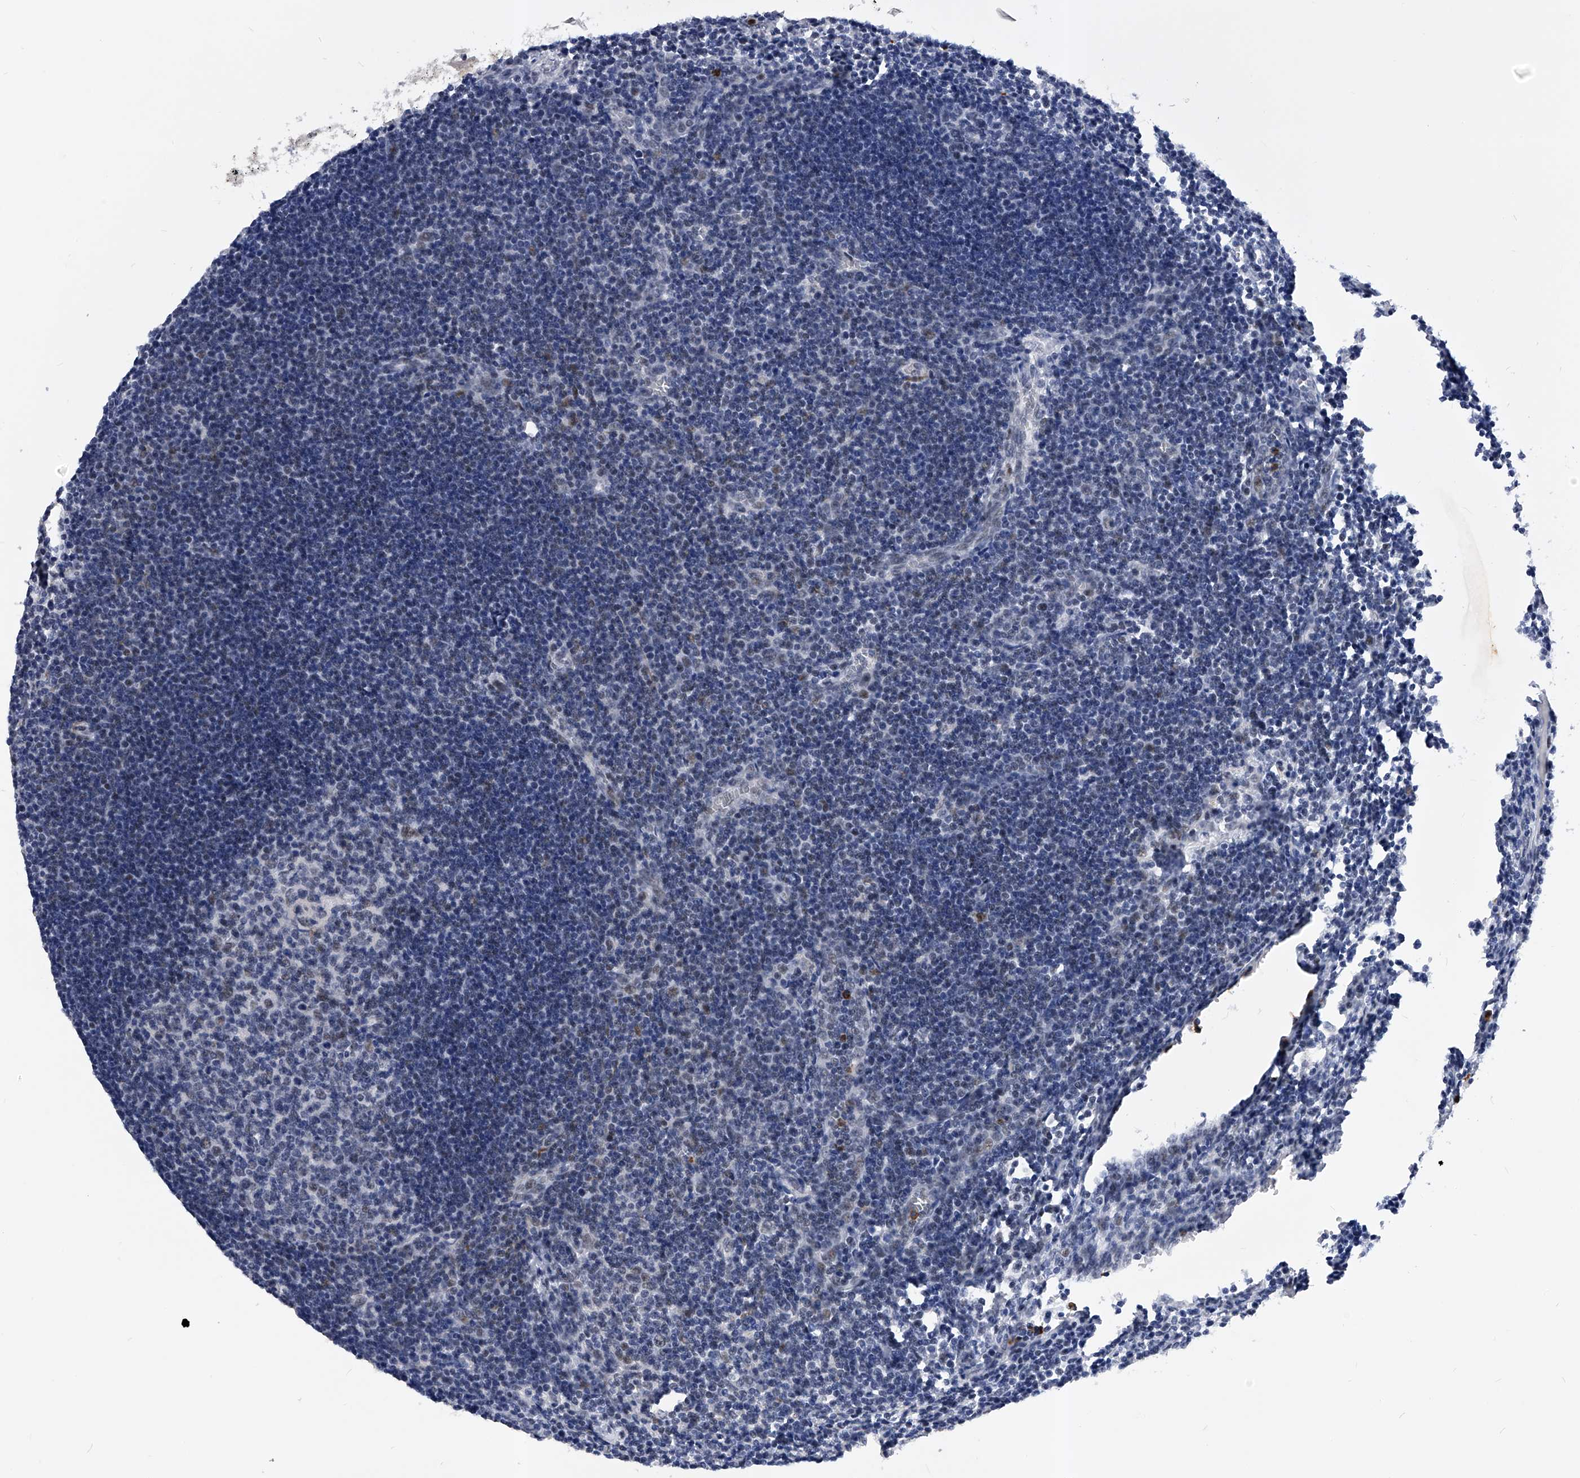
{"staining": {"intensity": "negative", "quantity": "none", "location": "none"}, "tissue": "lymph node", "cell_type": "Germinal center cells", "image_type": "normal", "snomed": [{"axis": "morphology", "description": "Normal tissue, NOS"}, {"axis": "morphology", "description": "Malignant melanoma, Metastatic site"}, {"axis": "topography", "description": "Lymph node"}], "caption": "Protein analysis of normal lymph node reveals no significant positivity in germinal center cells. (DAB (3,3'-diaminobenzidine) IHC with hematoxylin counter stain).", "gene": "TESK2", "patient": {"sex": "male", "age": 41}}